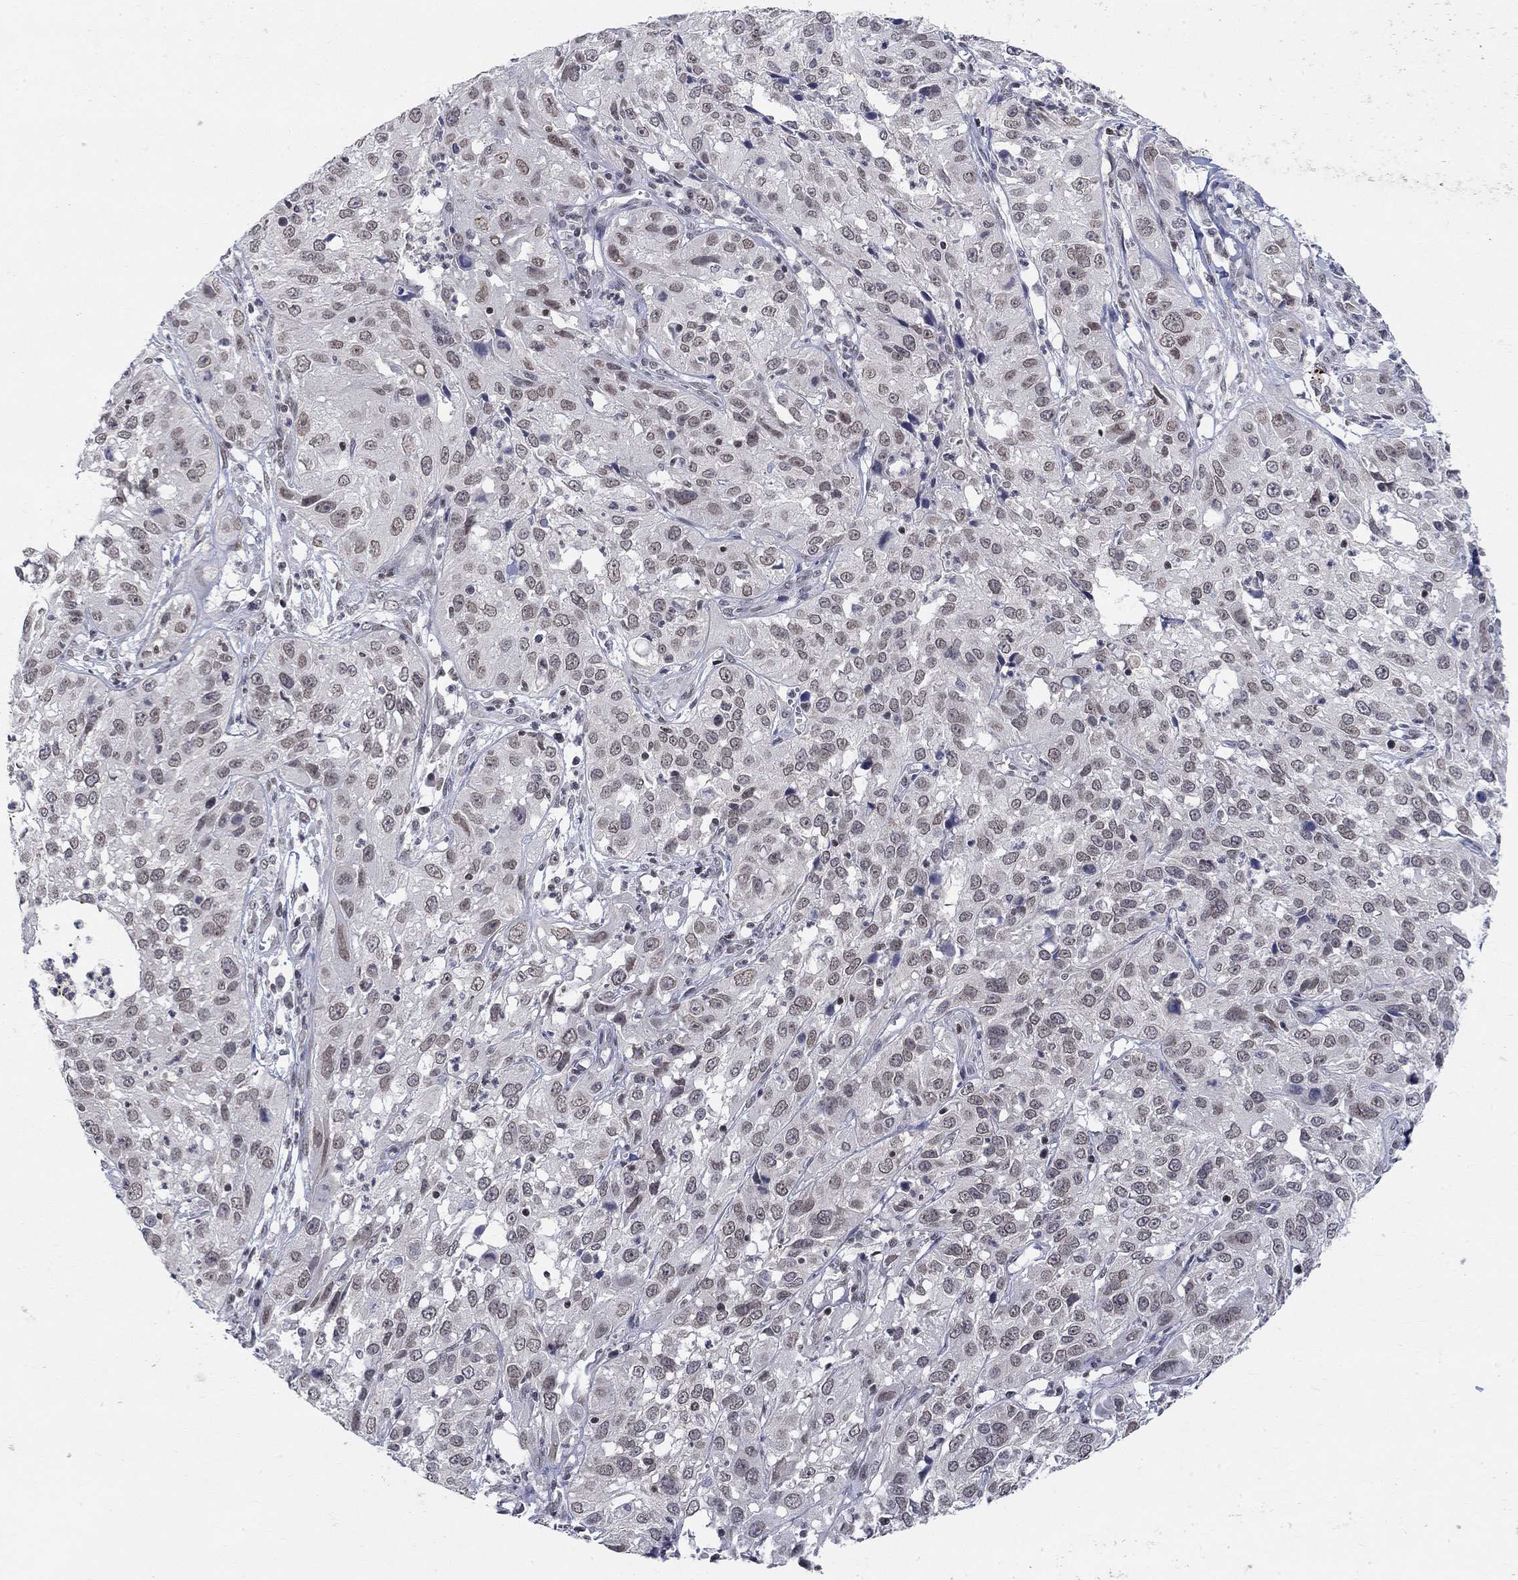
{"staining": {"intensity": "moderate", "quantity": "<25%", "location": "nuclear"}, "tissue": "cervical cancer", "cell_type": "Tumor cells", "image_type": "cancer", "snomed": [{"axis": "morphology", "description": "Squamous cell carcinoma, NOS"}, {"axis": "topography", "description": "Cervix"}], "caption": "Immunohistochemical staining of human cervical cancer shows moderate nuclear protein staining in about <25% of tumor cells.", "gene": "KLF12", "patient": {"sex": "female", "age": 32}}